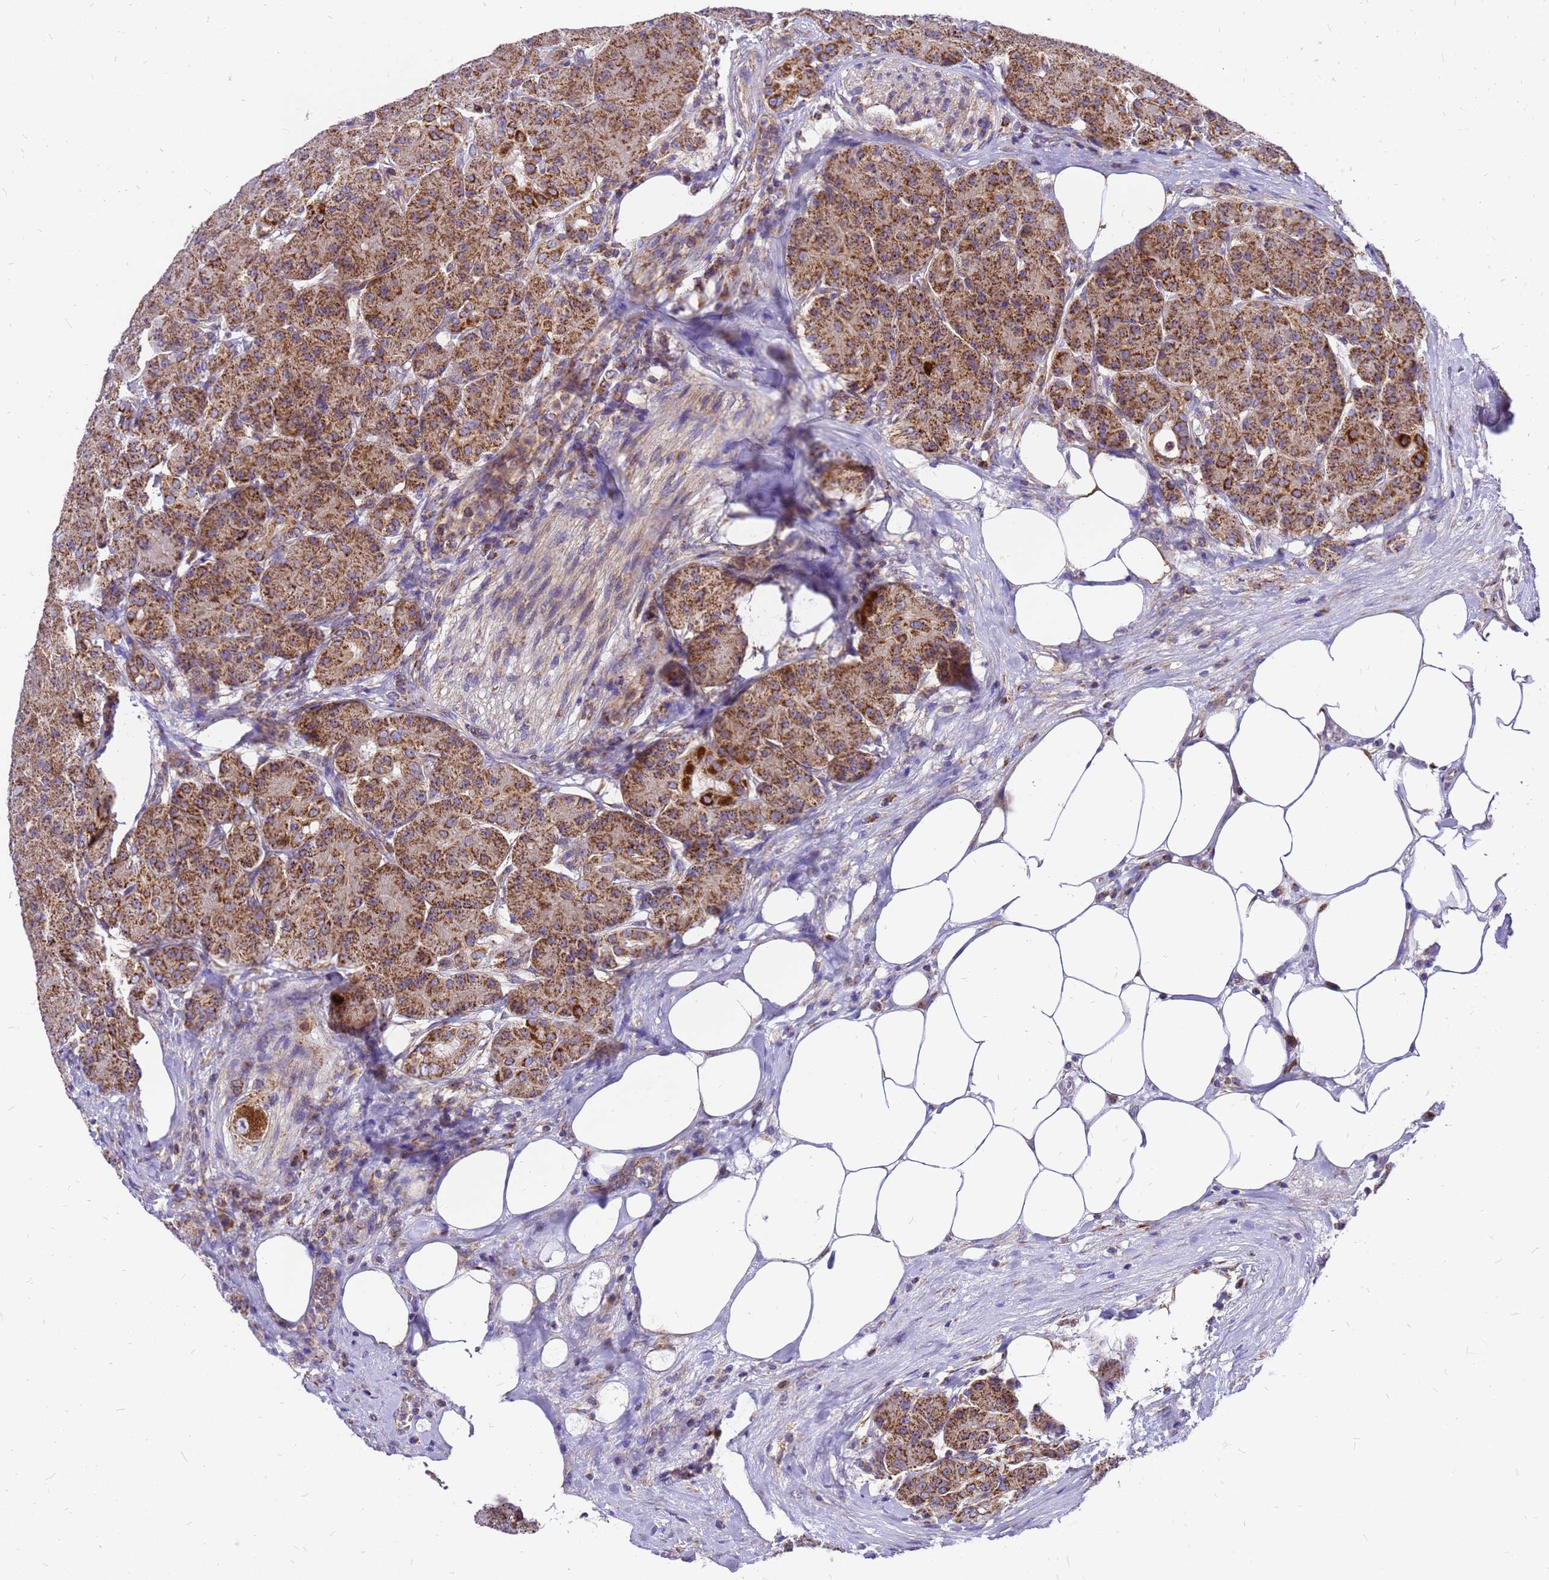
{"staining": {"intensity": "strong", "quantity": ">75%", "location": "cytoplasmic/membranous"}, "tissue": "pancreas", "cell_type": "Exocrine glandular cells", "image_type": "normal", "snomed": [{"axis": "morphology", "description": "Normal tissue, NOS"}, {"axis": "topography", "description": "Pancreas"}], "caption": "Immunohistochemical staining of unremarkable pancreas displays high levels of strong cytoplasmic/membranous staining in about >75% of exocrine glandular cells.", "gene": "MRPS26", "patient": {"sex": "male", "age": 63}}